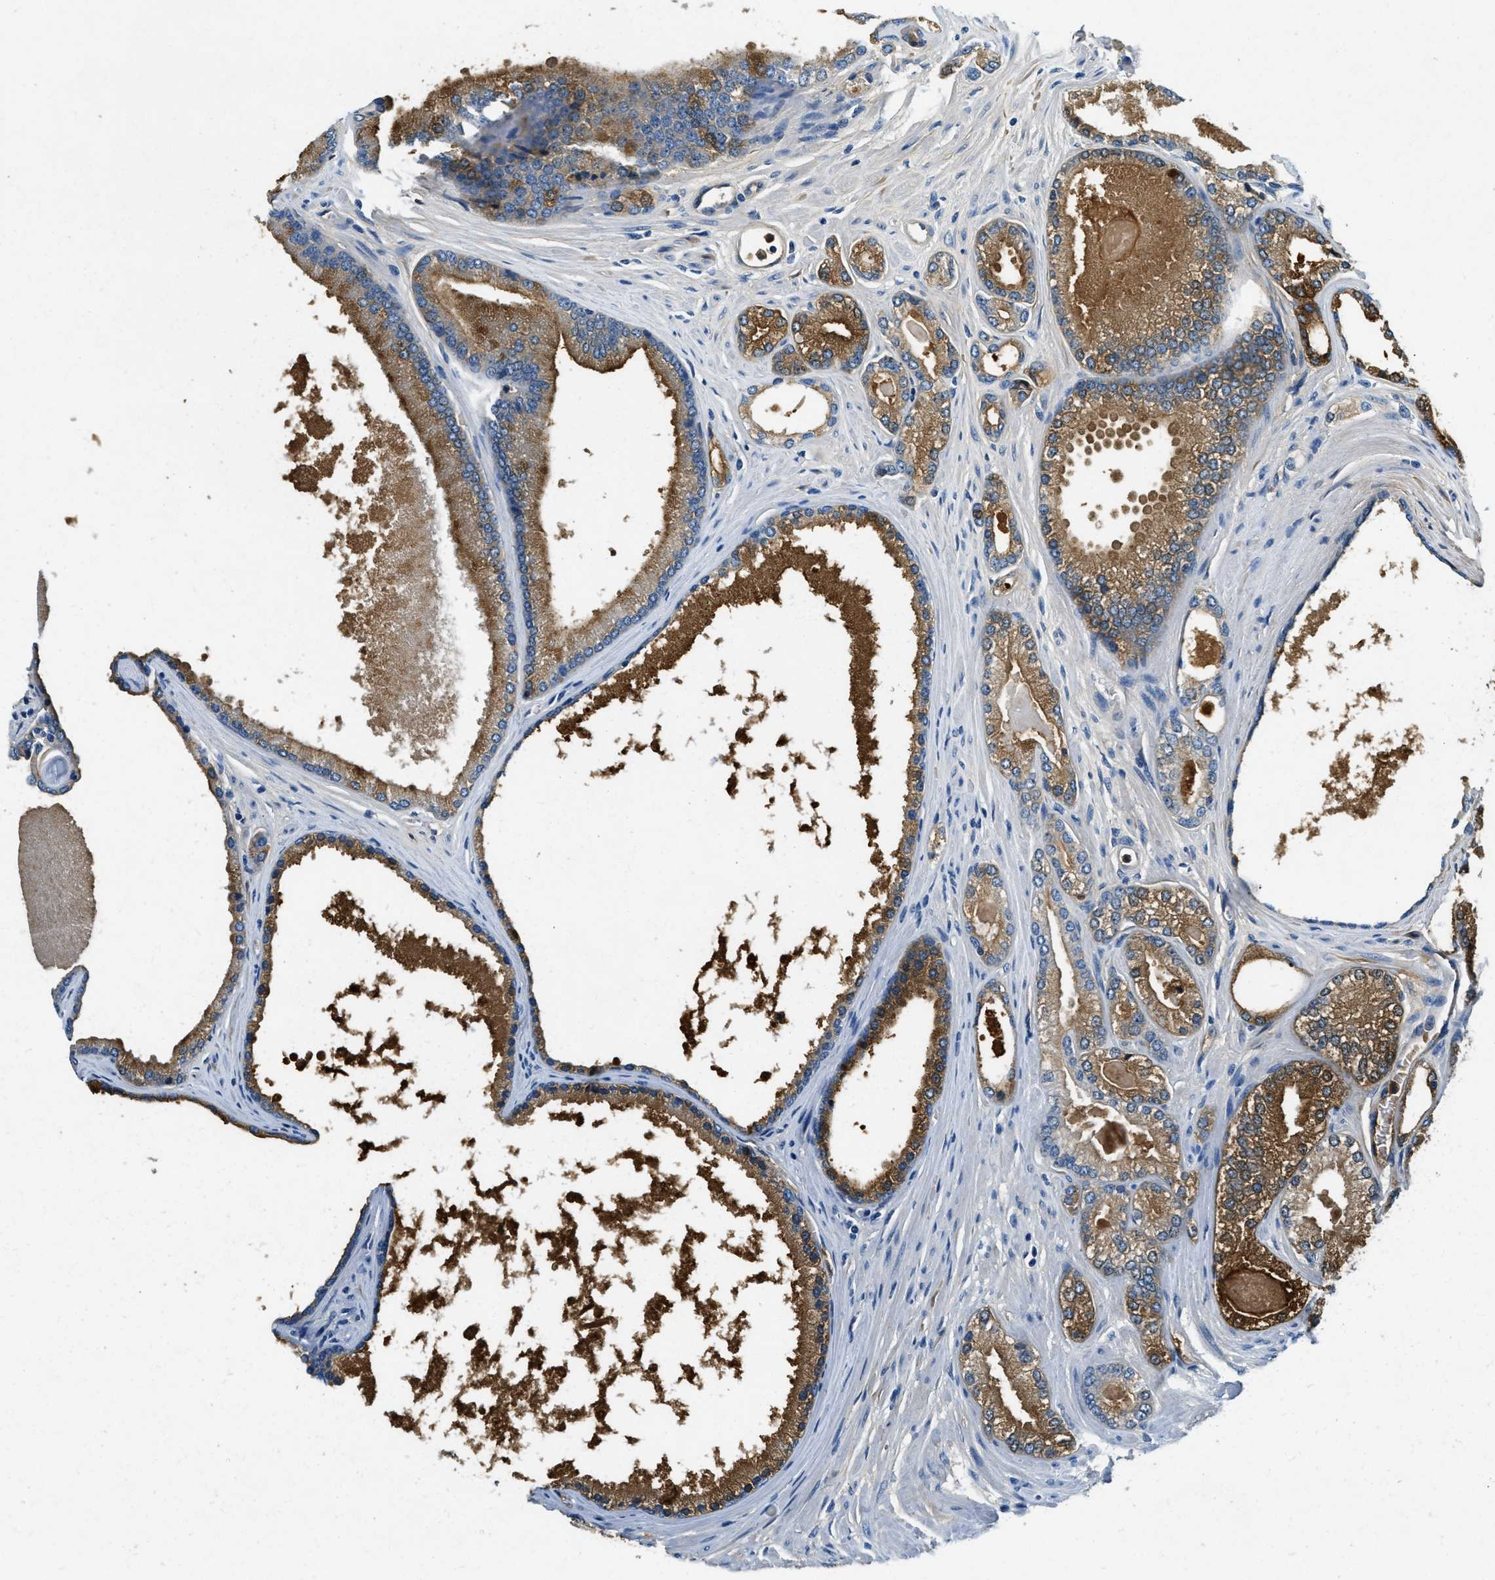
{"staining": {"intensity": "moderate", "quantity": ">75%", "location": "cytoplasmic/membranous"}, "tissue": "prostate cancer", "cell_type": "Tumor cells", "image_type": "cancer", "snomed": [{"axis": "morphology", "description": "Adenocarcinoma, High grade"}, {"axis": "topography", "description": "Prostate"}], "caption": "An IHC histopathology image of tumor tissue is shown. Protein staining in brown labels moderate cytoplasmic/membranous positivity in prostate cancer (high-grade adenocarcinoma) within tumor cells.", "gene": "PRTN3", "patient": {"sex": "male", "age": 71}}